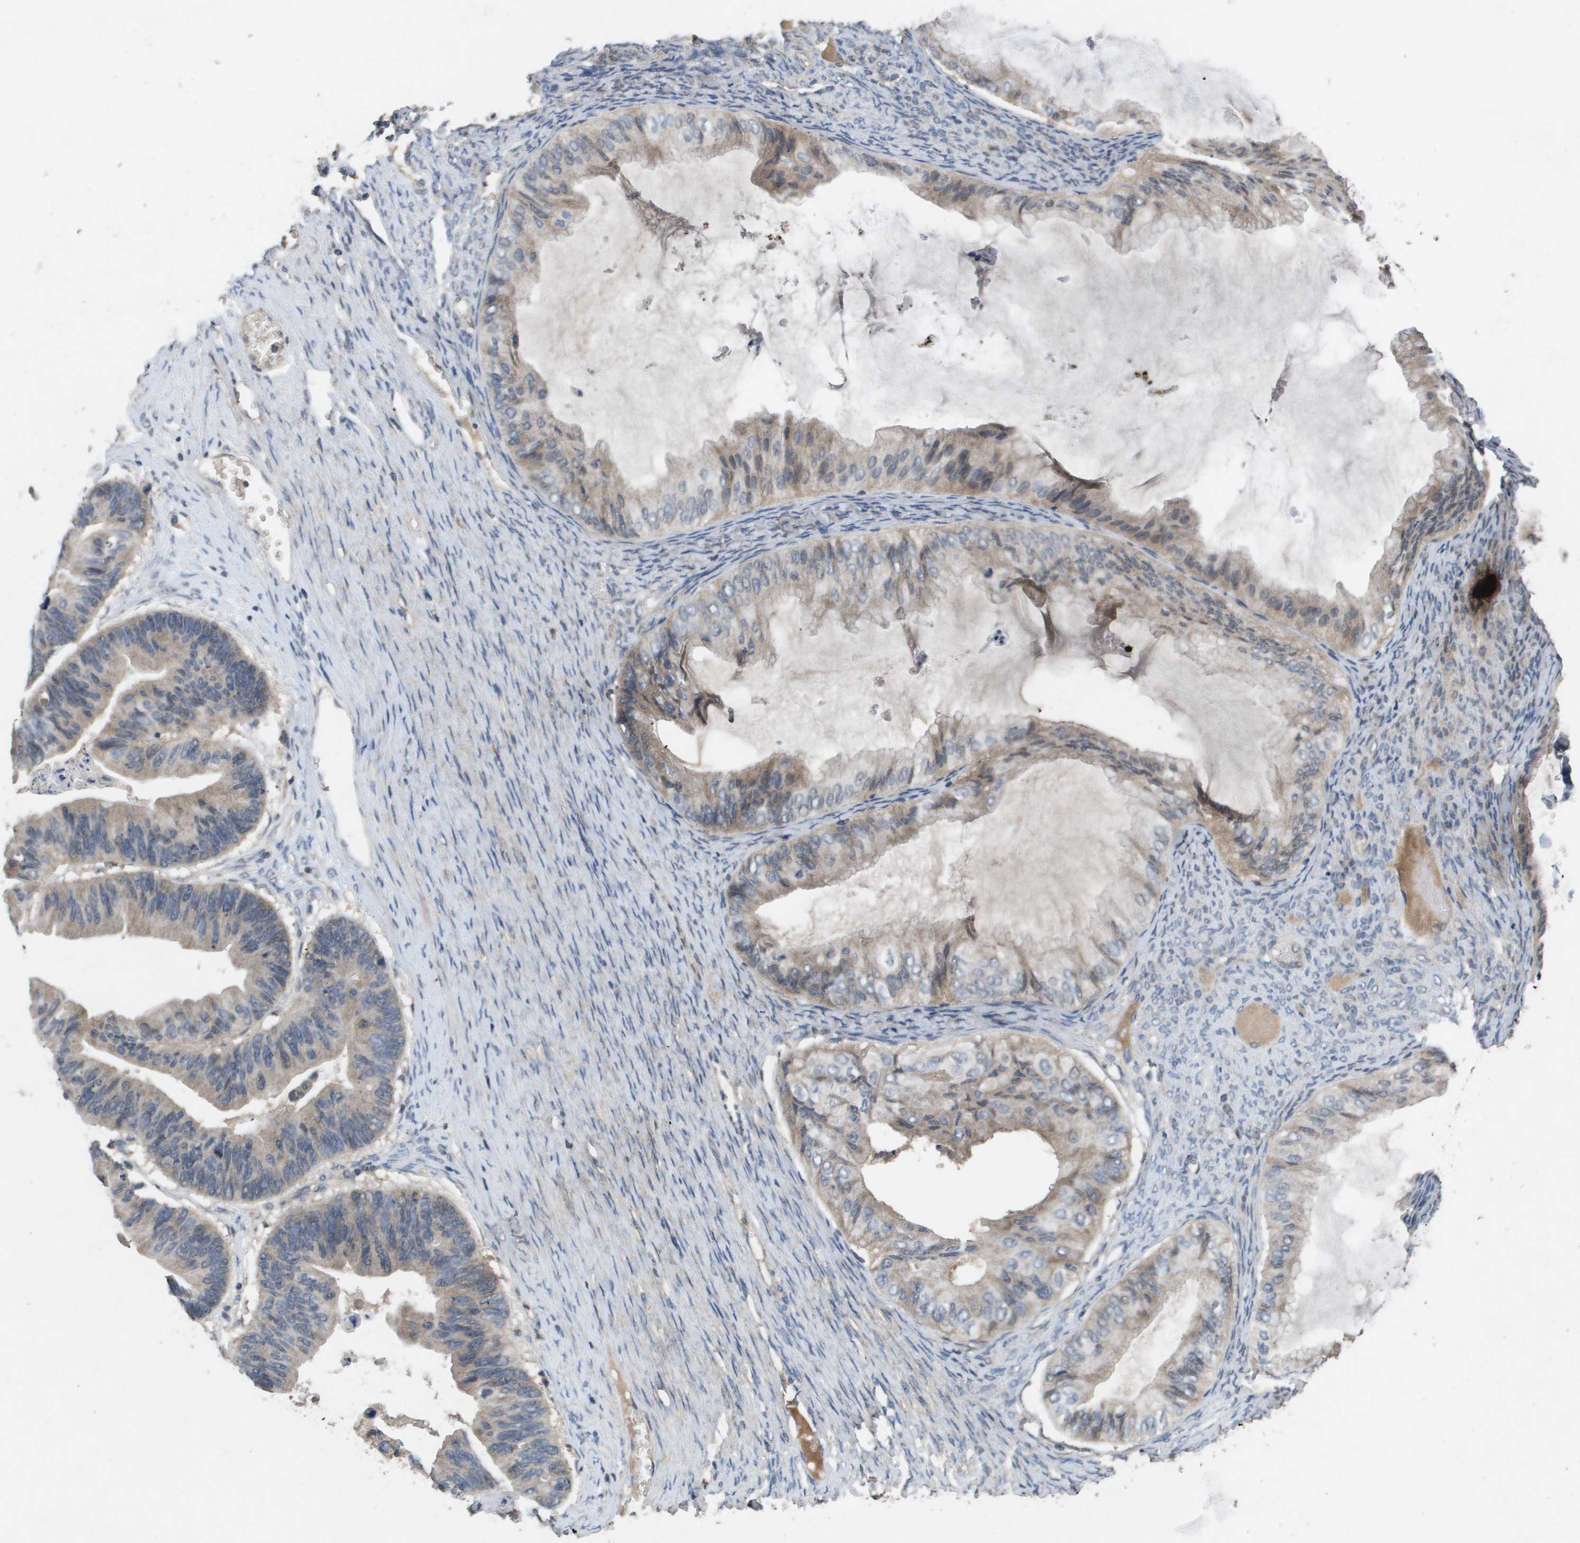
{"staining": {"intensity": "weak", "quantity": "25%-75%", "location": "cytoplasmic/membranous"}, "tissue": "ovarian cancer", "cell_type": "Tumor cells", "image_type": "cancer", "snomed": [{"axis": "morphology", "description": "Cystadenocarcinoma, mucinous, NOS"}, {"axis": "topography", "description": "Ovary"}], "caption": "Tumor cells reveal low levels of weak cytoplasmic/membranous positivity in approximately 25%-75% of cells in human ovarian cancer (mucinous cystadenocarcinoma).", "gene": "PROC", "patient": {"sex": "female", "age": 61}}